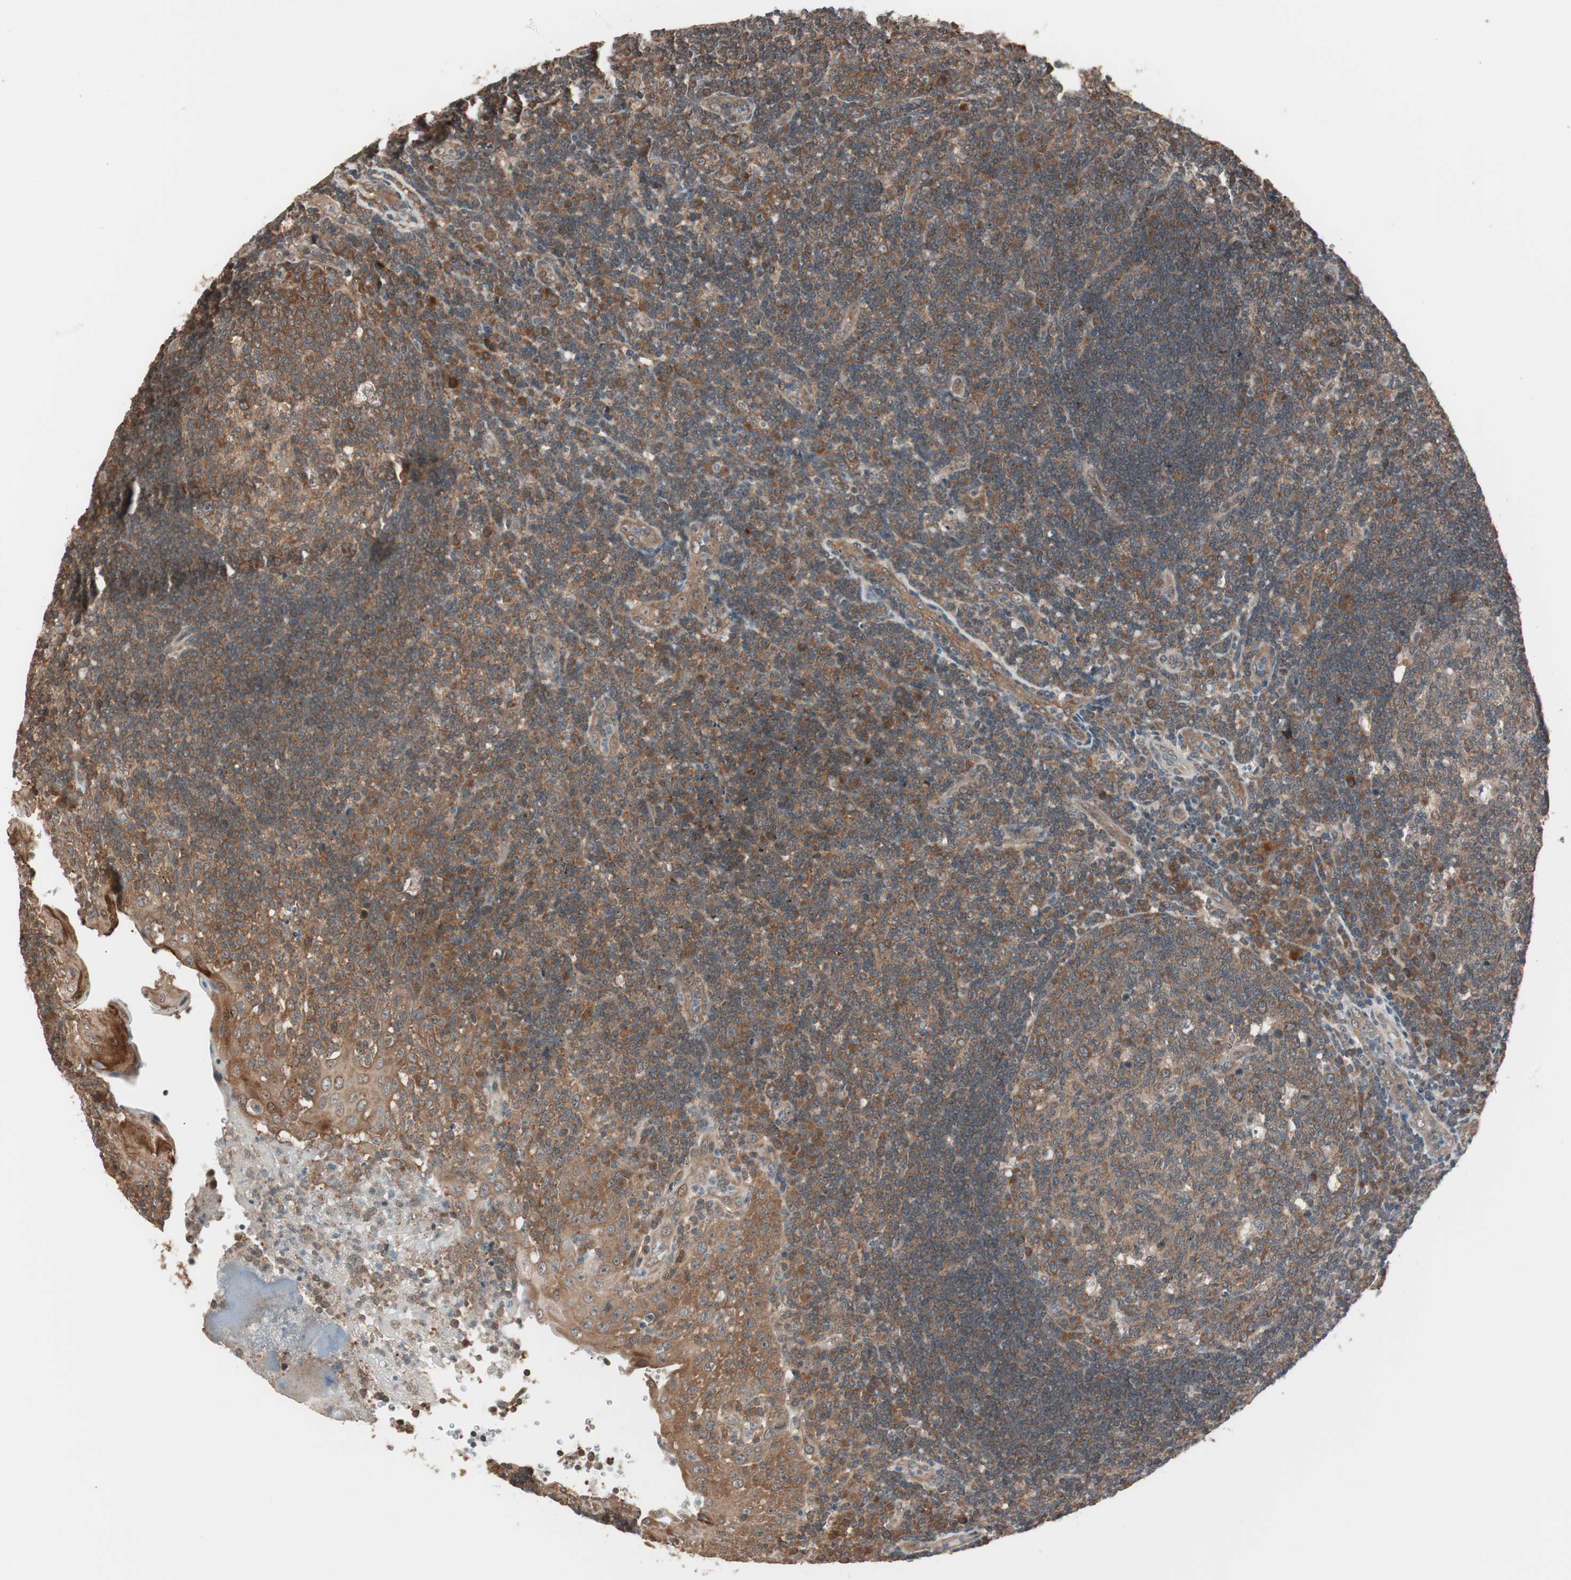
{"staining": {"intensity": "moderate", "quantity": ">75%", "location": "cytoplasmic/membranous"}, "tissue": "tonsil", "cell_type": "Germinal center cells", "image_type": "normal", "snomed": [{"axis": "morphology", "description": "Normal tissue, NOS"}, {"axis": "topography", "description": "Tonsil"}], "caption": "Human tonsil stained with a brown dye demonstrates moderate cytoplasmic/membranous positive positivity in approximately >75% of germinal center cells.", "gene": "FBXO5", "patient": {"sex": "female", "age": 40}}